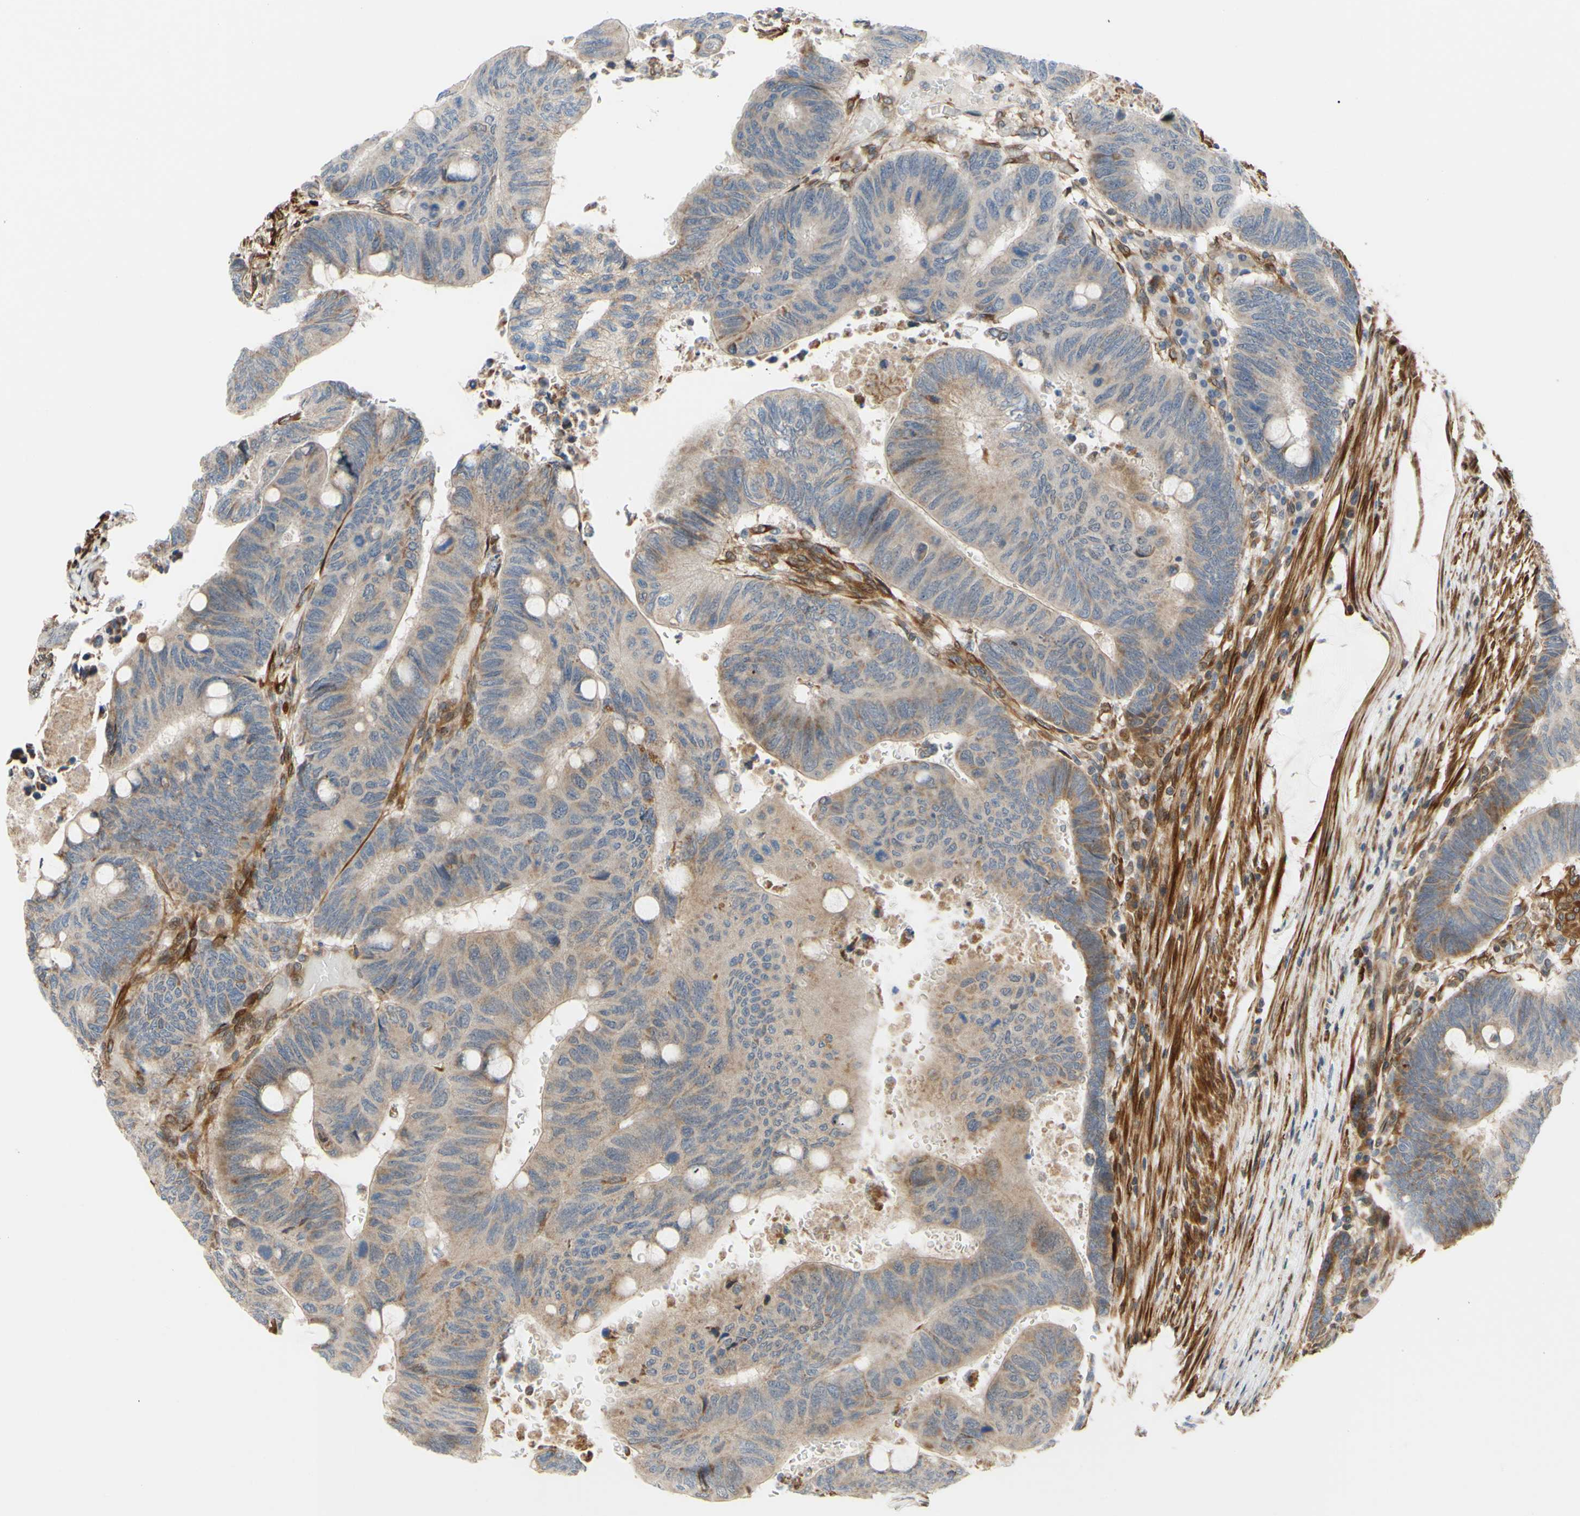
{"staining": {"intensity": "weak", "quantity": ">75%", "location": "cytoplasmic/membranous"}, "tissue": "colorectal cancer", "cell_type": "Tumor cells", "image_type": "cancer", "snomed": [{"axis": "morphology", "description": "Normal tissue, NOS"}, {"axis": "morphology", "description": "Adenocarcinoma, NOS"}, {"axis": "topography", "description": "Rectum"}, {"axis": "topography", "description": "Peripheral nerve tissue"}], "caption": "IHC of adenocarcinoma (colorectal) exhibits low levels of weak cytoplasmic/membranous staining in approximately >75% of tumor cells.", "gene": "PRAF2", "patient": {"sex": "male", "age": 92}}